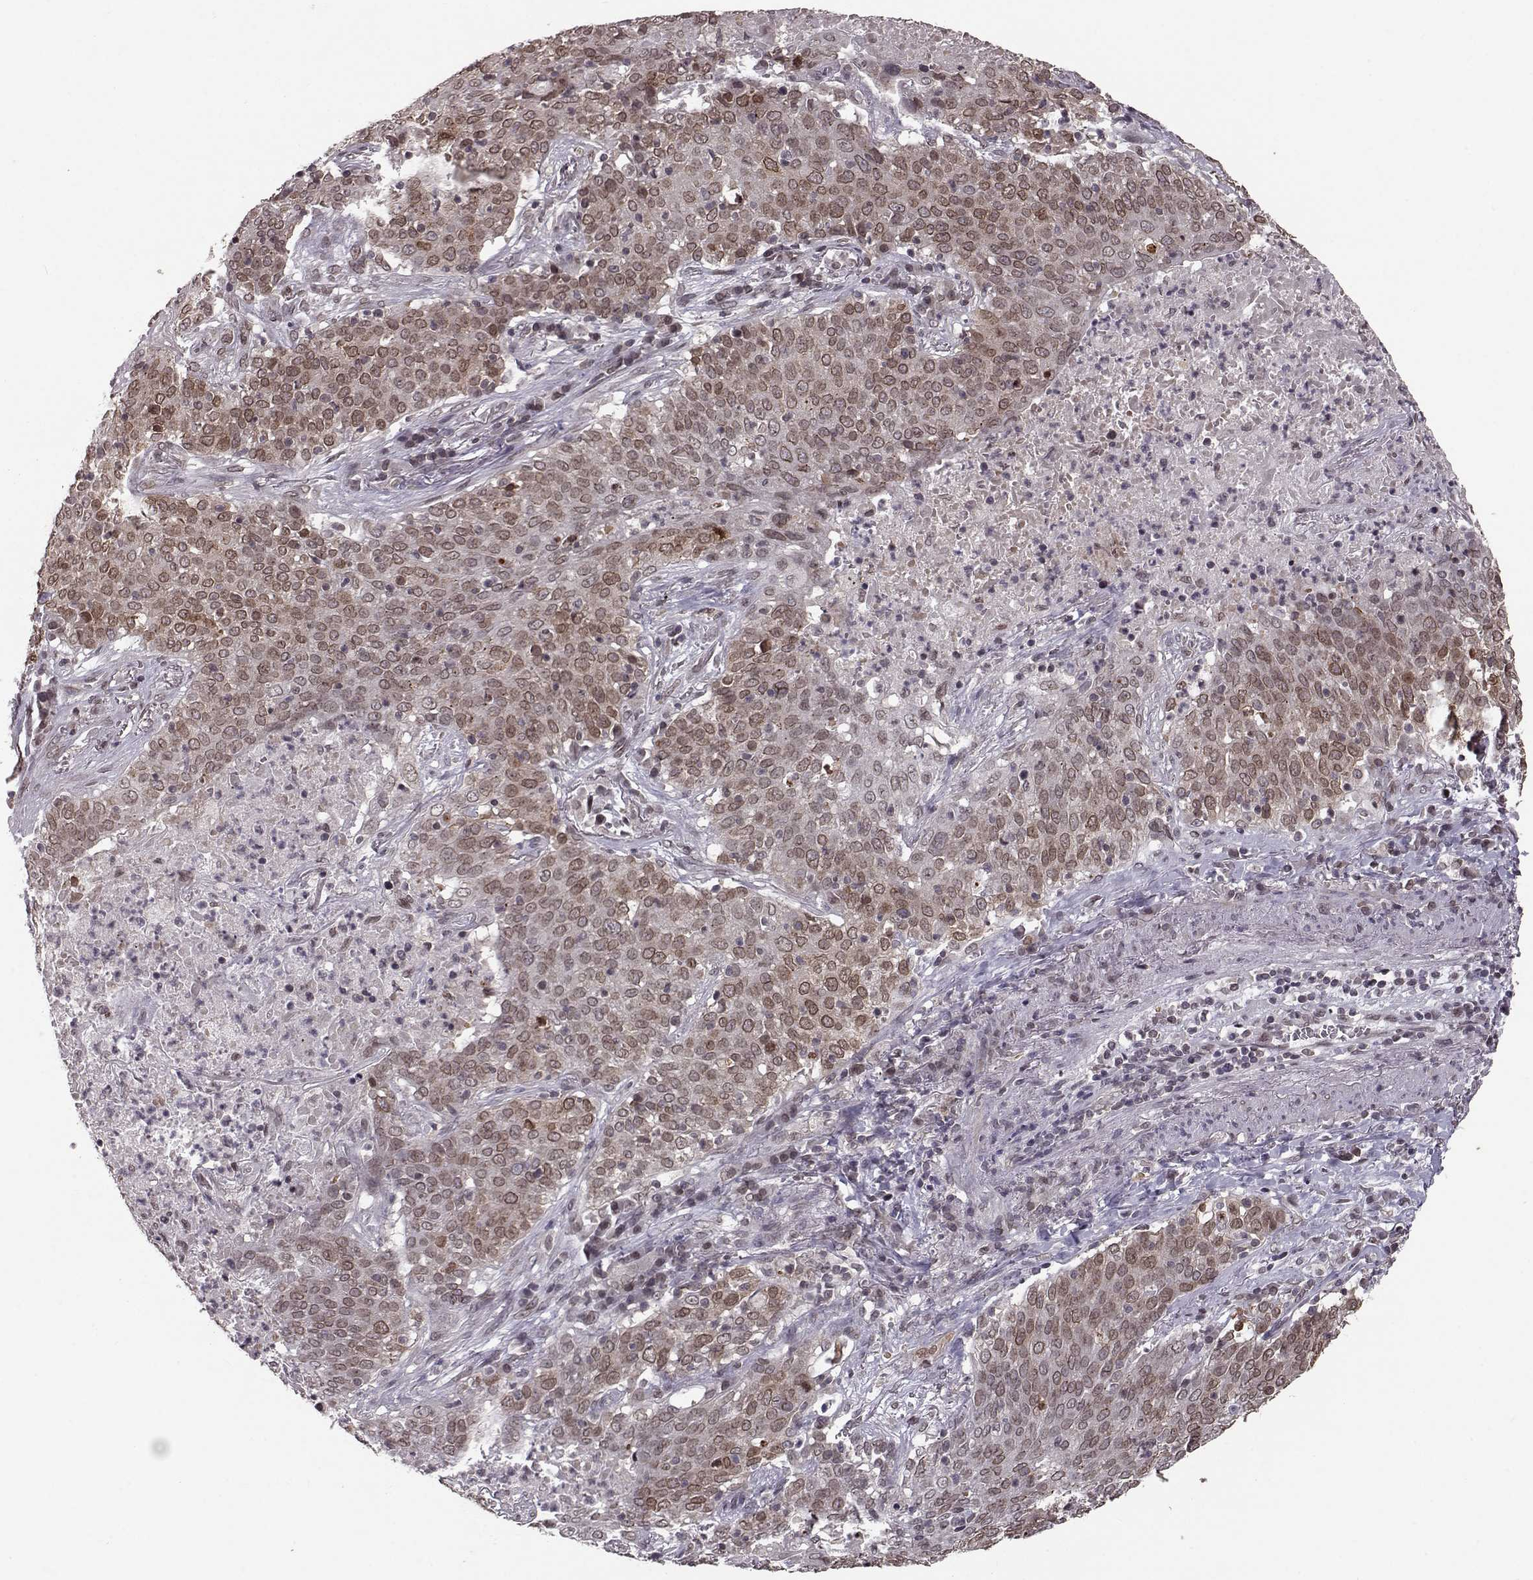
{"staining": {"intensity": "weak", "quantity": ">75%", "location": "cytoplasmic/membranous,nuclear"}, "tissue": "lung cancer", "cell_type": "Tumor cells", "image_type": "cancer", "snomed": [{"axis": "morphology", "description": "Squamous cell carcinoma, NOS"}, {"axis": "topography", "description": "Lung"}], "caption": "Squamous cell carcinoma (lung) tissue demonstrates weak cytoplasmic/membranous and nuclear positivity in about >75% of tumor cells (DAB (3,3'-diaminobenzidine) = brown stain, brightfield microscopy at high magnification).", "gene": "NUP37", "patient": {"sex": "male", "age": 82}}